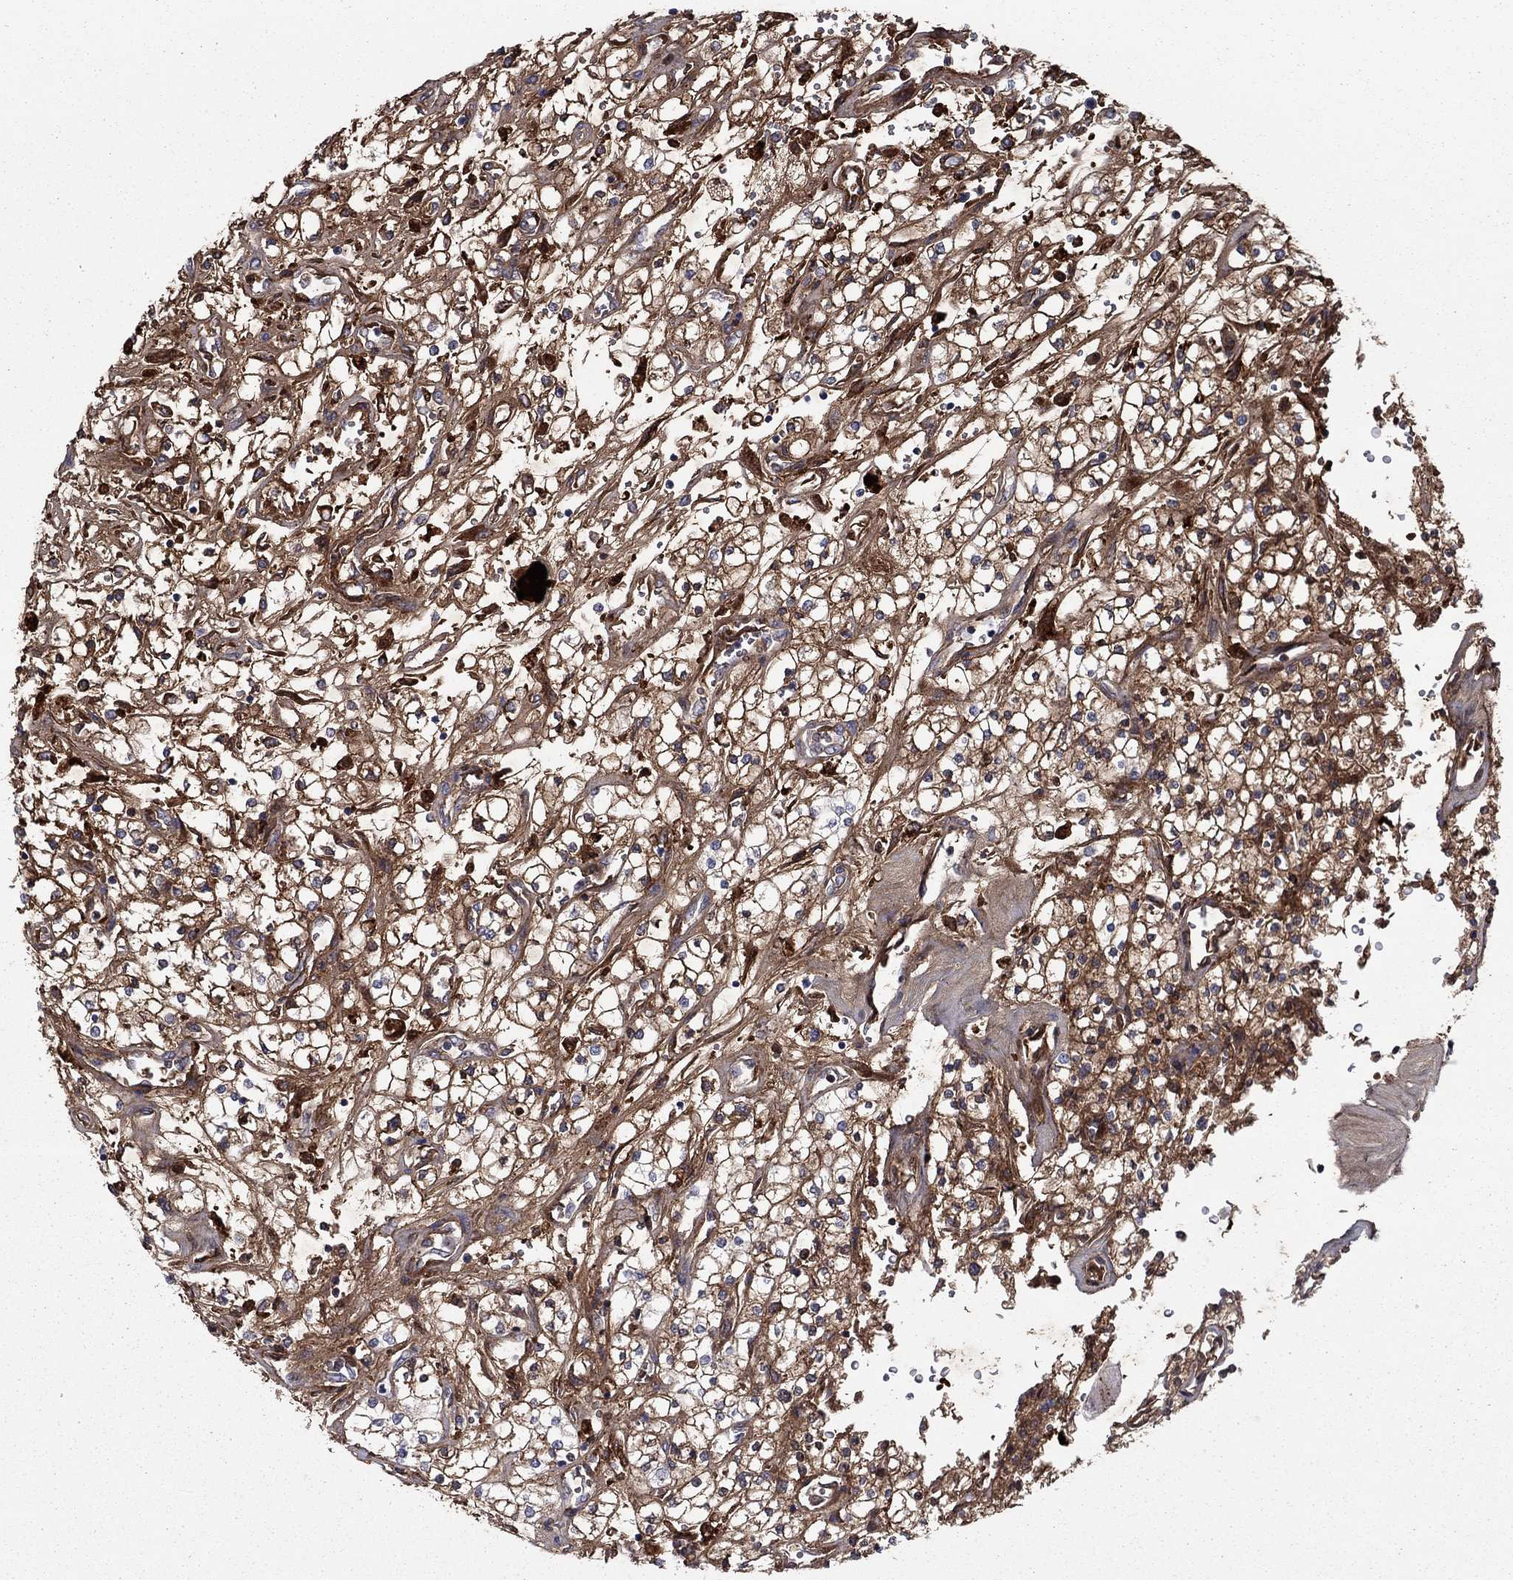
{"staining": {"intensity": "strong", "quantity": ">75%", "location": "cytoplasmic/membranous"}, "tissue": "renal cancer", "cell_type": "Tumor cells", "image_type": "cancer", "snomed": [{"axis": "morphology", "description": "Adenocarcinoma, NOS"}, {"axis": "topography", "description": "Kidney"}], "caption": "A high-resolution image shows IHC staining of renal cancer, which exhibits strong cytoplasmic/membranous positivity in approximately >75% of tumor cells. (IHC, brightfield microscopy, high magnification).", "gene": "HPX", "patient": {"sex": "male", "age": 80}}